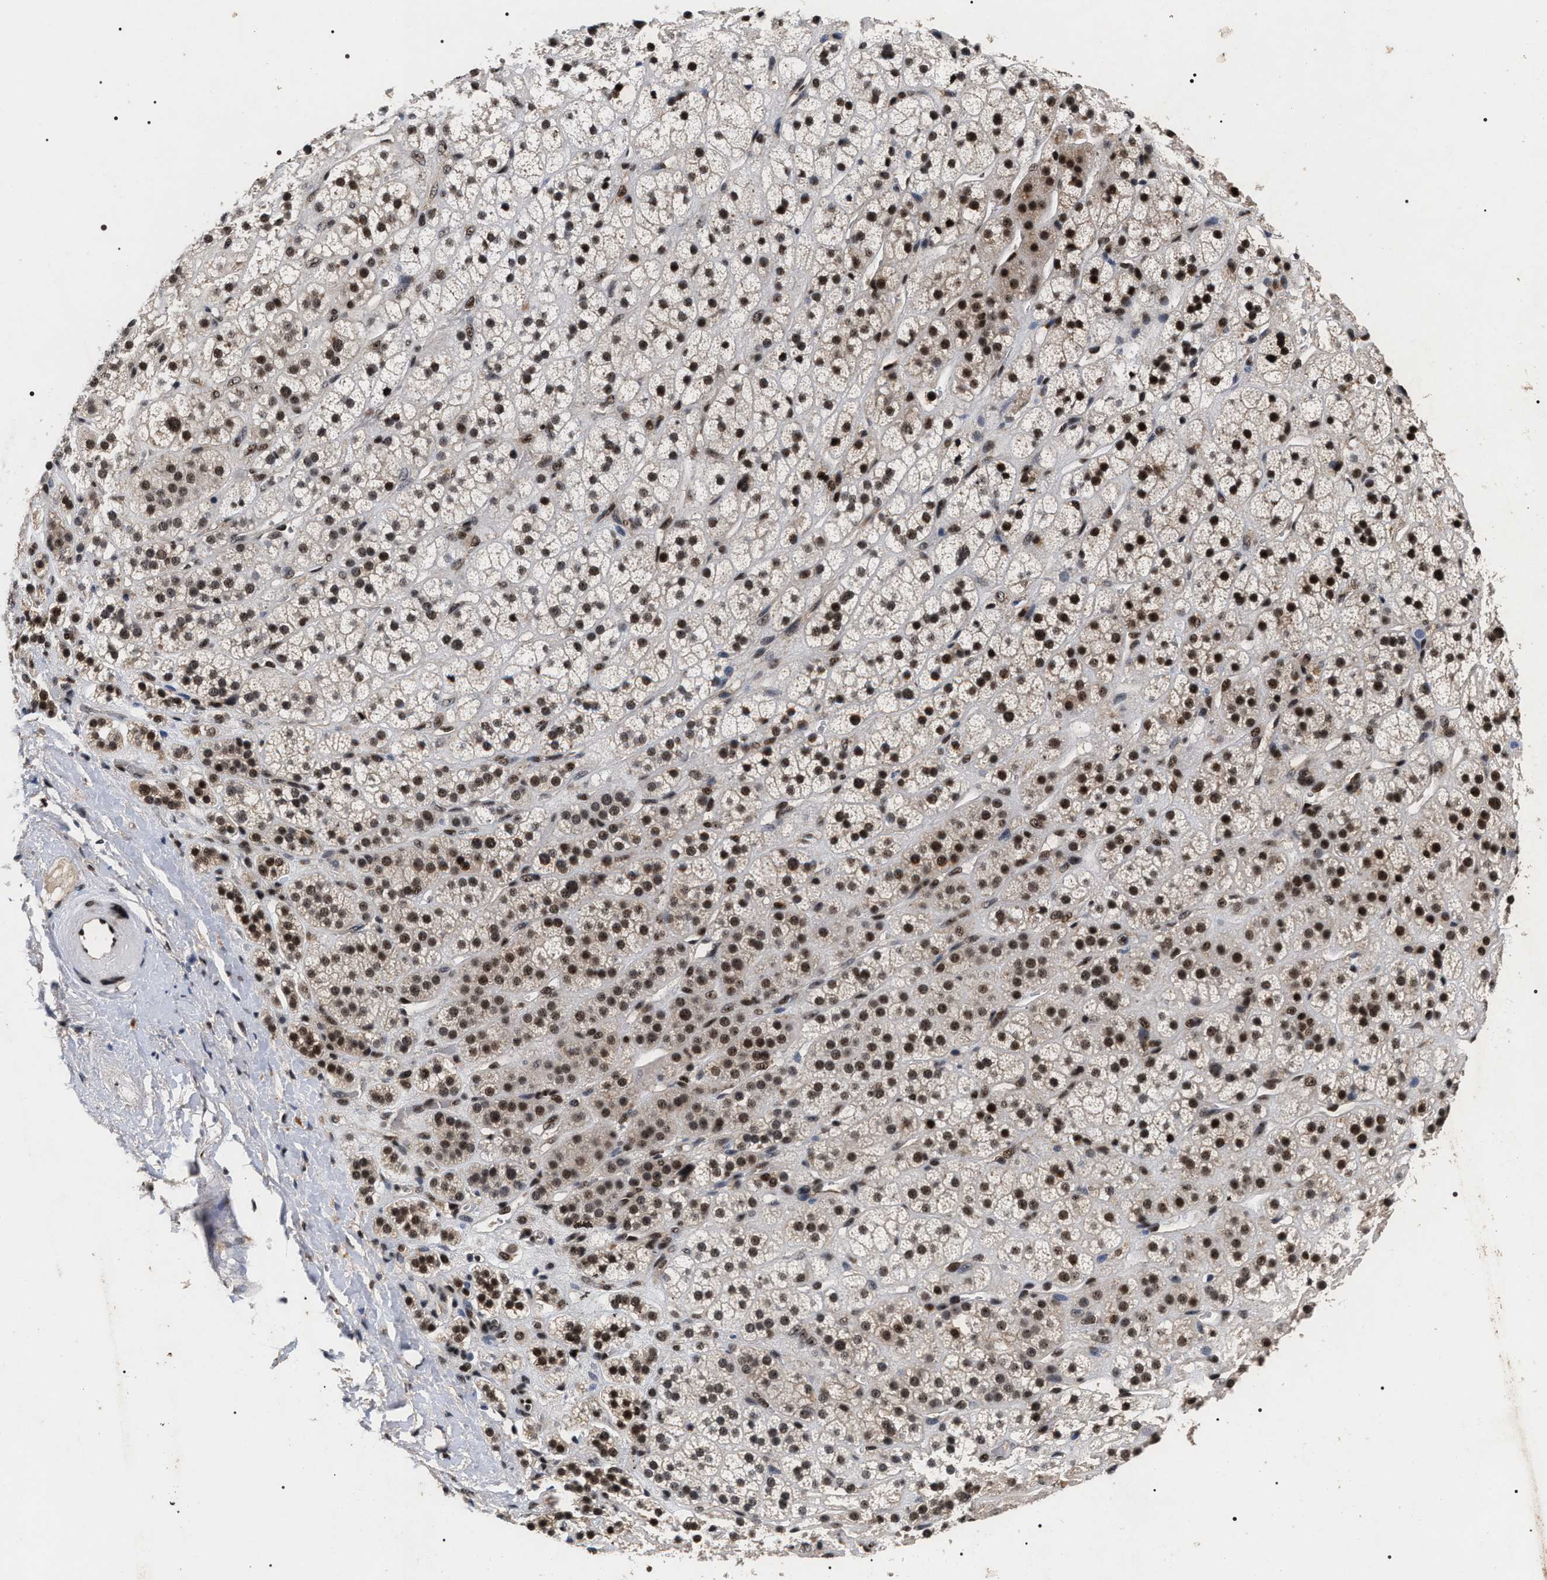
{"staining": {"intensity": "strong", "quantity": "25%-75%", "location": "nuclear"}, "tissue": "adrenal gland", "cell_type": "Glandular cells", "image_type": "normal", "snomed": [{"axis": "morphology", "description": "Normal tissue, NOS"}, {"axis": "topography", "description": "Adrenal gland"}], "caption": "Approximately 25%-75% of glandular cells in normal human adrenal gland reveal strong nuclear protein expression as visualized by brown immunohistochemical staining.", "gene": "RRP1B", "patient": {"sex": "male", "age": 56}}